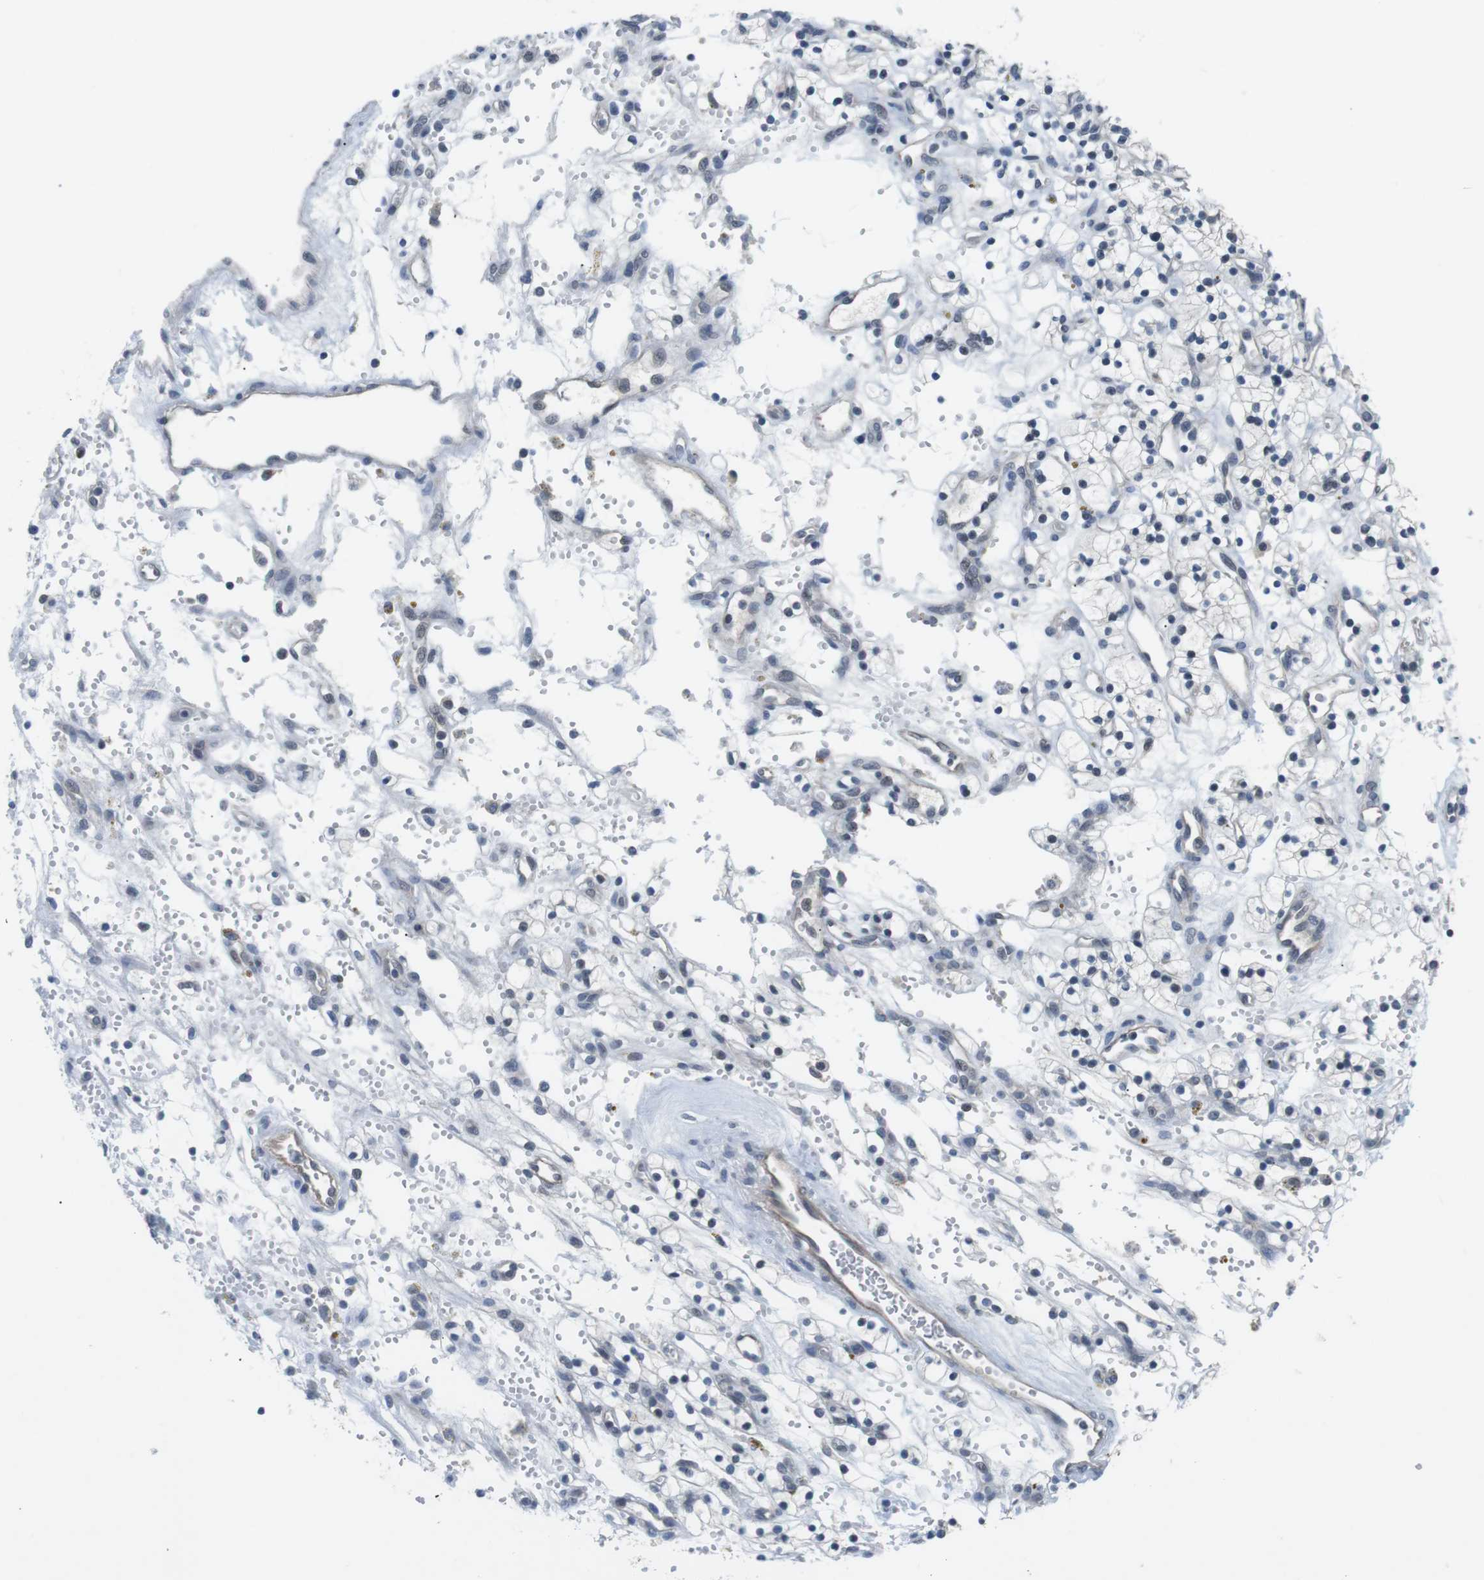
{"staining": {"intensity": "negative", "quantity": "none", "location": "none"}, "tissue": "renal cancer", "cell_type": "Tumor cells", "image_type": "cancer", "snomed": [{"axis": "morphology", "description": "Adenocarcinoma, NOS"}, {"axis": "topography", "description": "Kidney"}], "caption": "Immunohistochemical staining of renal cancer shows no significant positivity in tumor cells.", "gene": "NECTIN1", "patient": {"sex": "female", "age": 57}}